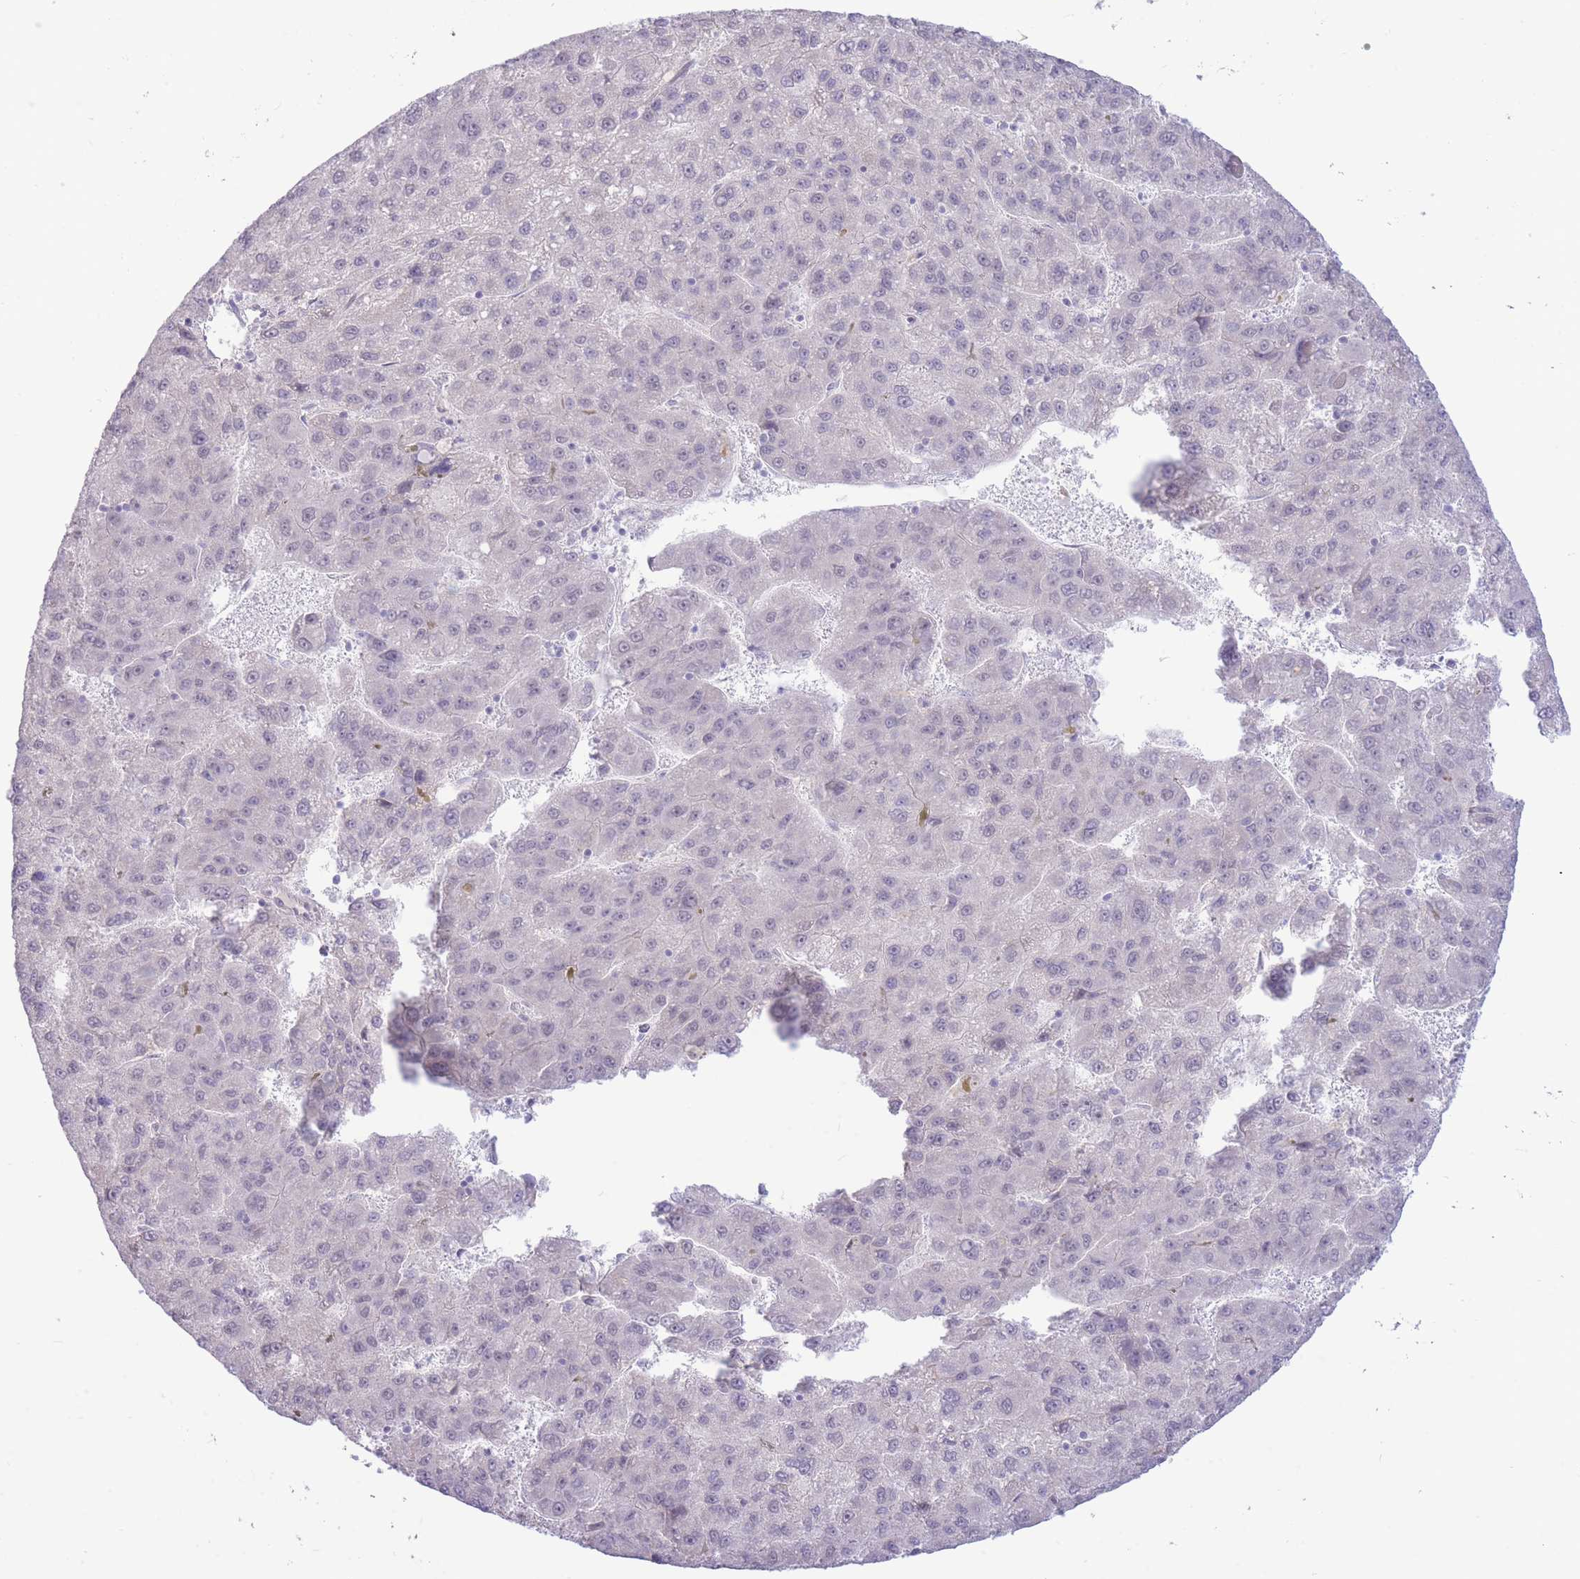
{"staining": {"intensity": "negative", "quantity": "none", "location": "none"}, "tissue": "liver cancer", "cell_type": "Tumor cells", "image_type": "cancer", "snomed": [{"axis": "morphology", "description": "Carcinoma, Hepatocellular, NOS"}, {"axis": "topography", "description": "Liver"}], "caption": "There is no significant staining in tumor cells of liver cancer.", "gene": "FBXO46", "patient": {"sex": "female", "age": 82}}